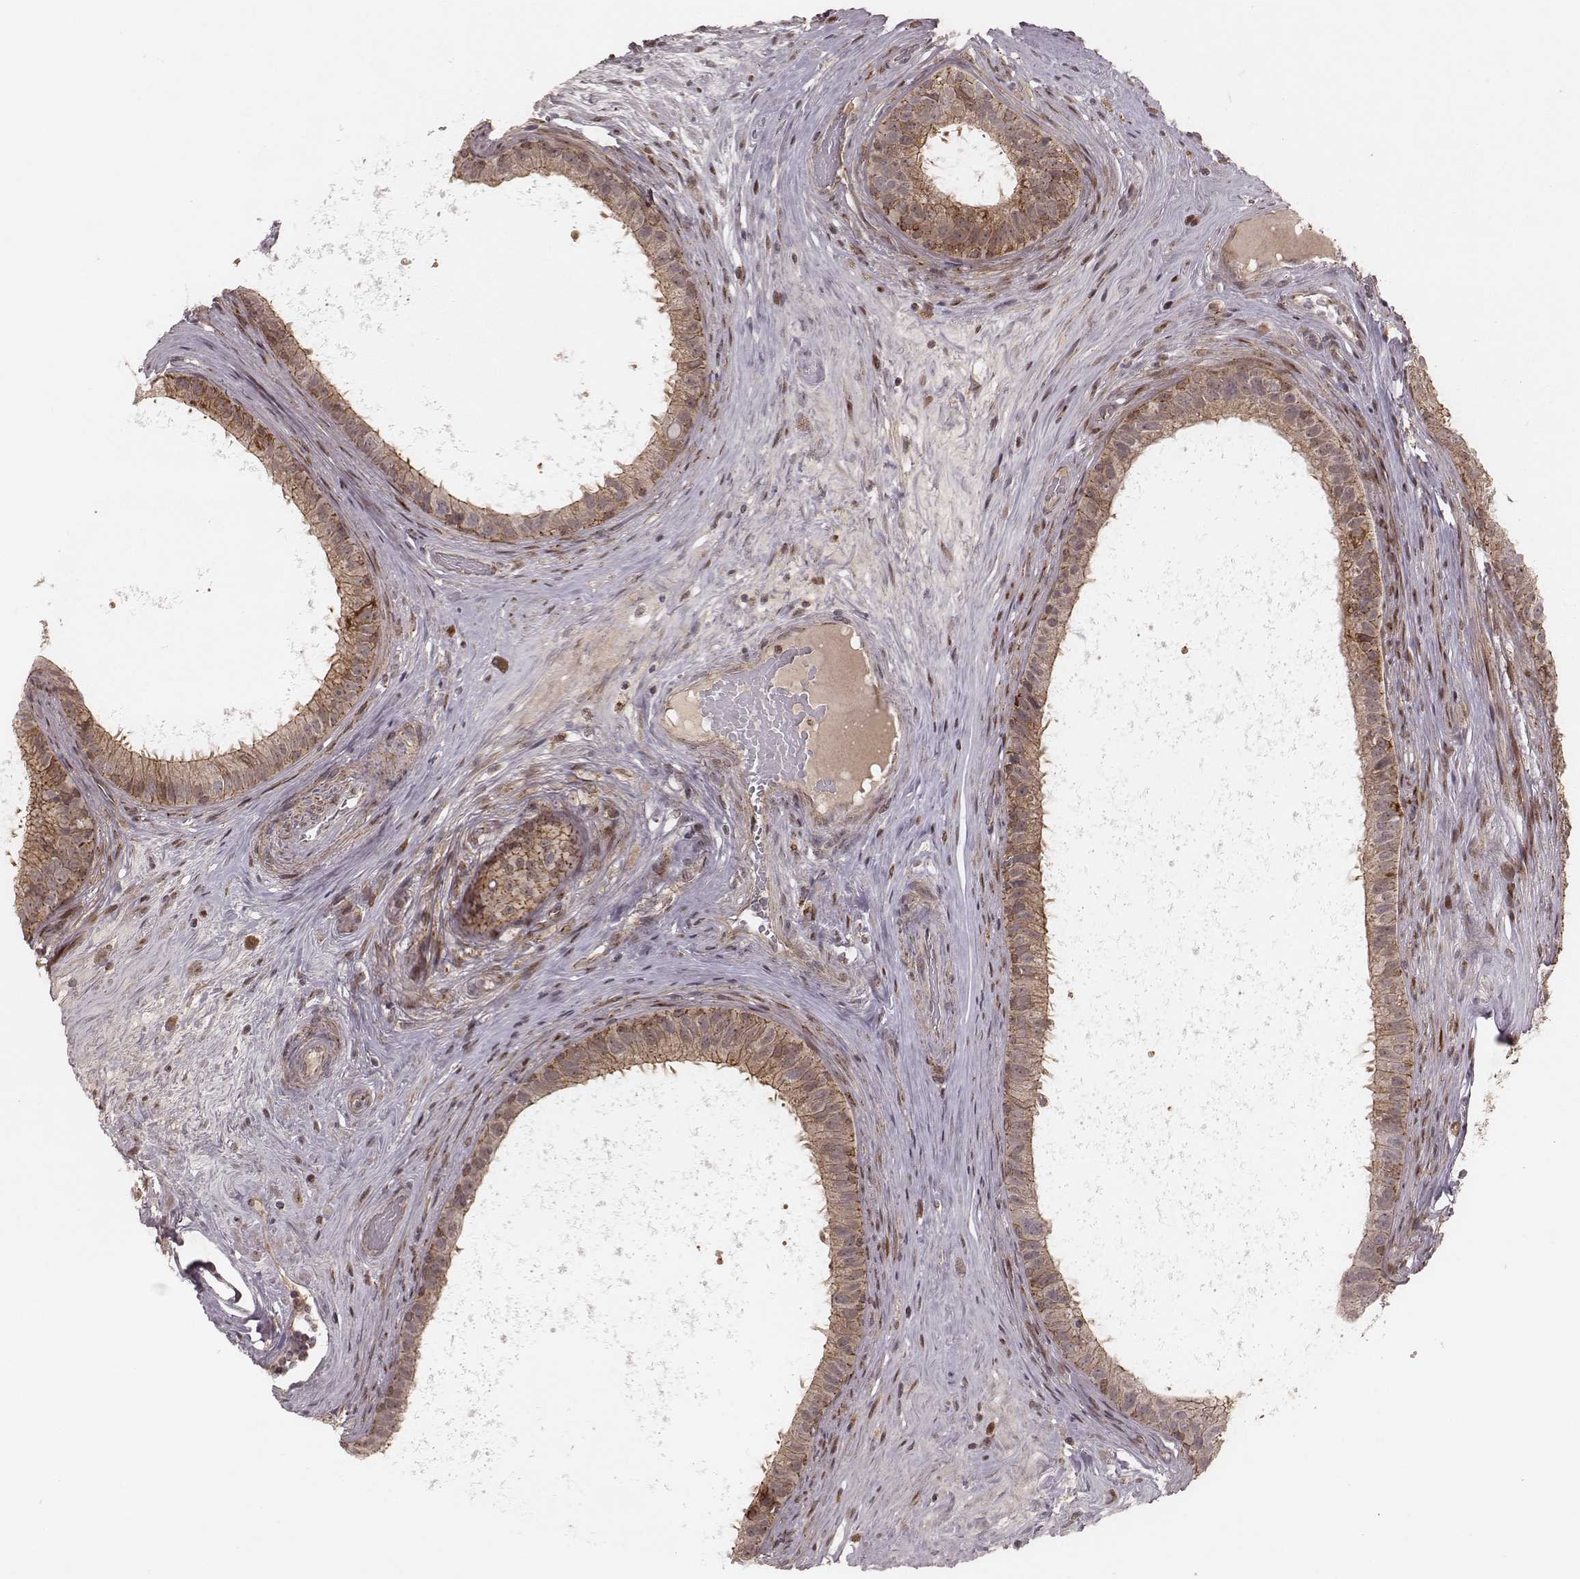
{"staining": {"intensity": "weak", "quantity": ">75%", "location": "cytoplasmic/membranous"}, "tissue": "epididymis", "cell_type": "Glandular cells", "image_type": "normal", "snomed": [{"axis": "morphology", "description": "Normal tissue, NOS"}, {"axis": "topography", "description": "Epididymis"}], "caption": "An image of human epididymis stained for a protein displays weak cytoplasmic/membranous brown staining in glandular cells. (Brightfield microscopy of DAB IHC at high magnification).", "gene": "NDUFA7", "patient": {"sex": "male", "age": 59}}